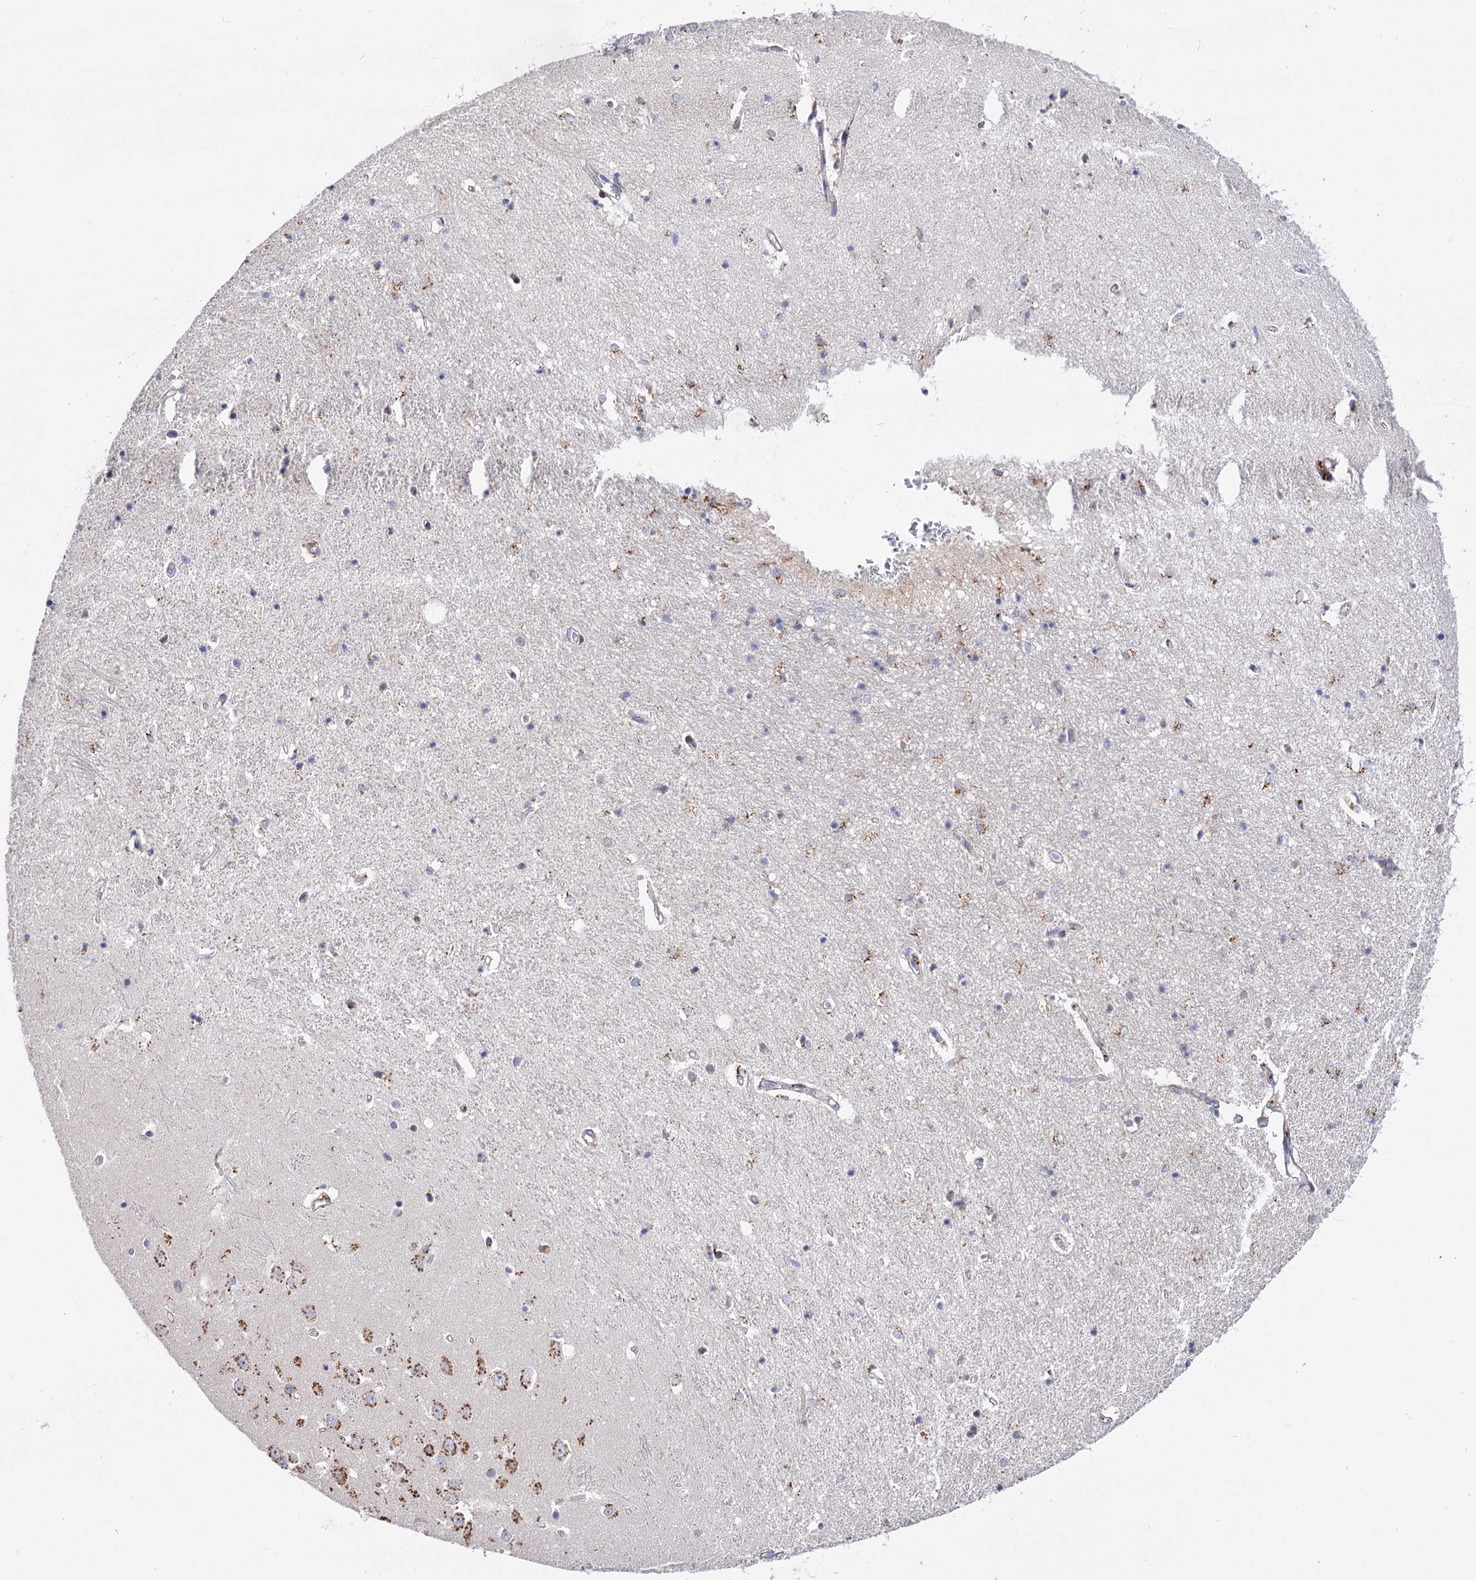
{"staining": {"intensity": "moderate", "quantity": "<25%", "location": "cytoplasmic/membranous"}, "tissue": "hippocampus", "cell_type": "Glial cells", "image_type": "normal", "snomed": [{"axis": "morphology", "description": "Normal tissue, NOS"}, {"axis": "topography", "description": "Hippocampus"}], "caption": "IHC photomicrograph of normal hippocampus: human hippocampus stained using immunohistochemistry (IHC) demonstrates low levels of moderate protein expression localized specifically in the cytoplasmic/membranous of glial cells, appearing as a cytoplasmic/membranous brown color.", "gene": "C11orf96", "patient": {"sex": "female", "age": 64}}